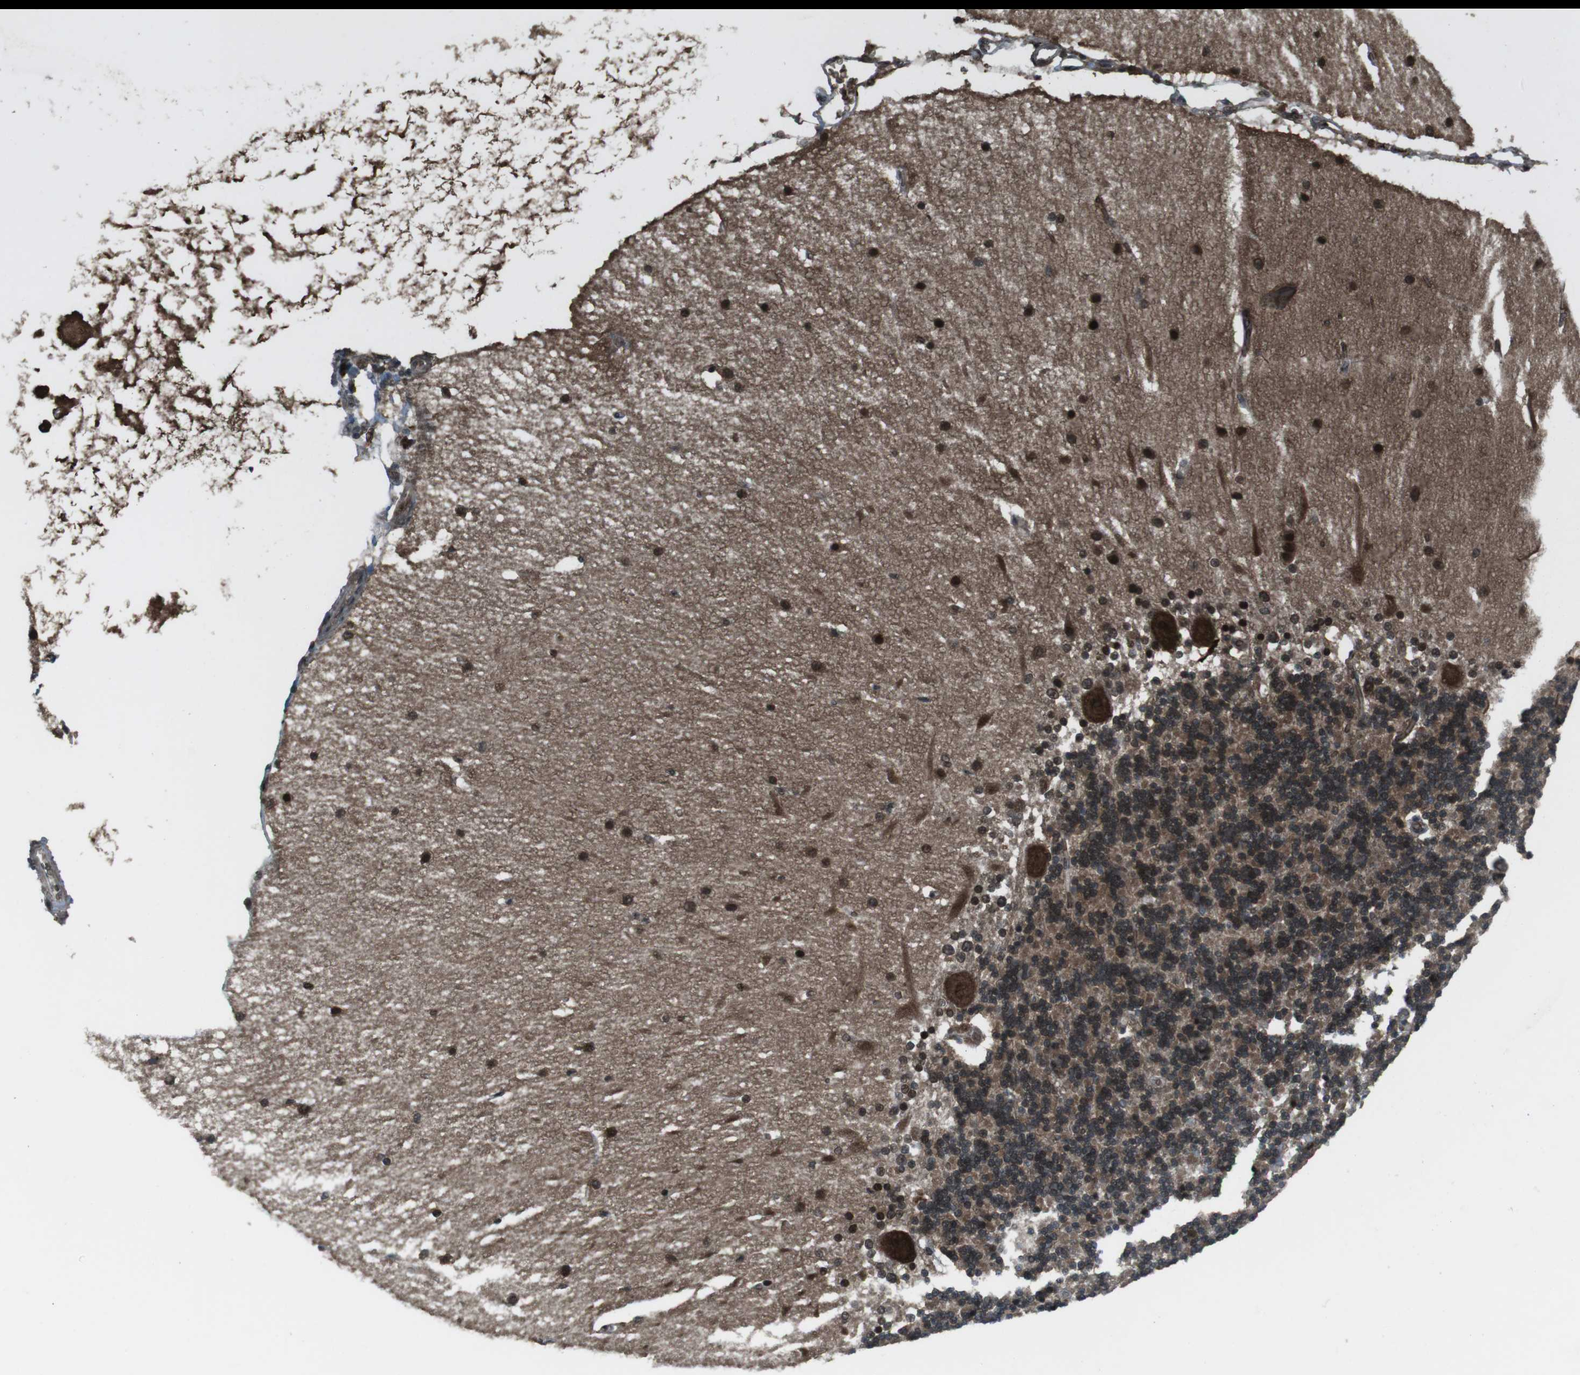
{"staining": {"intensity": "moderate", "quantity": ">75%", "location": "cytoplasmic/membranous,nuclear"}, "tissue": "cerebellum", "cell_type": "Cells in granular layer", "image_type": "normal", "snomed": [{"axis": "morphology", "description": "Normal tissue, NOS"}, {"axis": "topography", "description": "Cerebellum"}], "caption": "This micrograph displays immunohistochemistry (IHC) staining of unremarkable human cerebellum, with medium moderate cytoplasmic/membranous,nuclear staining in approximately >75% of cells in granular layer.", "gene": "SLITRK5", "patient": {"sex": "female", "age": 54}}